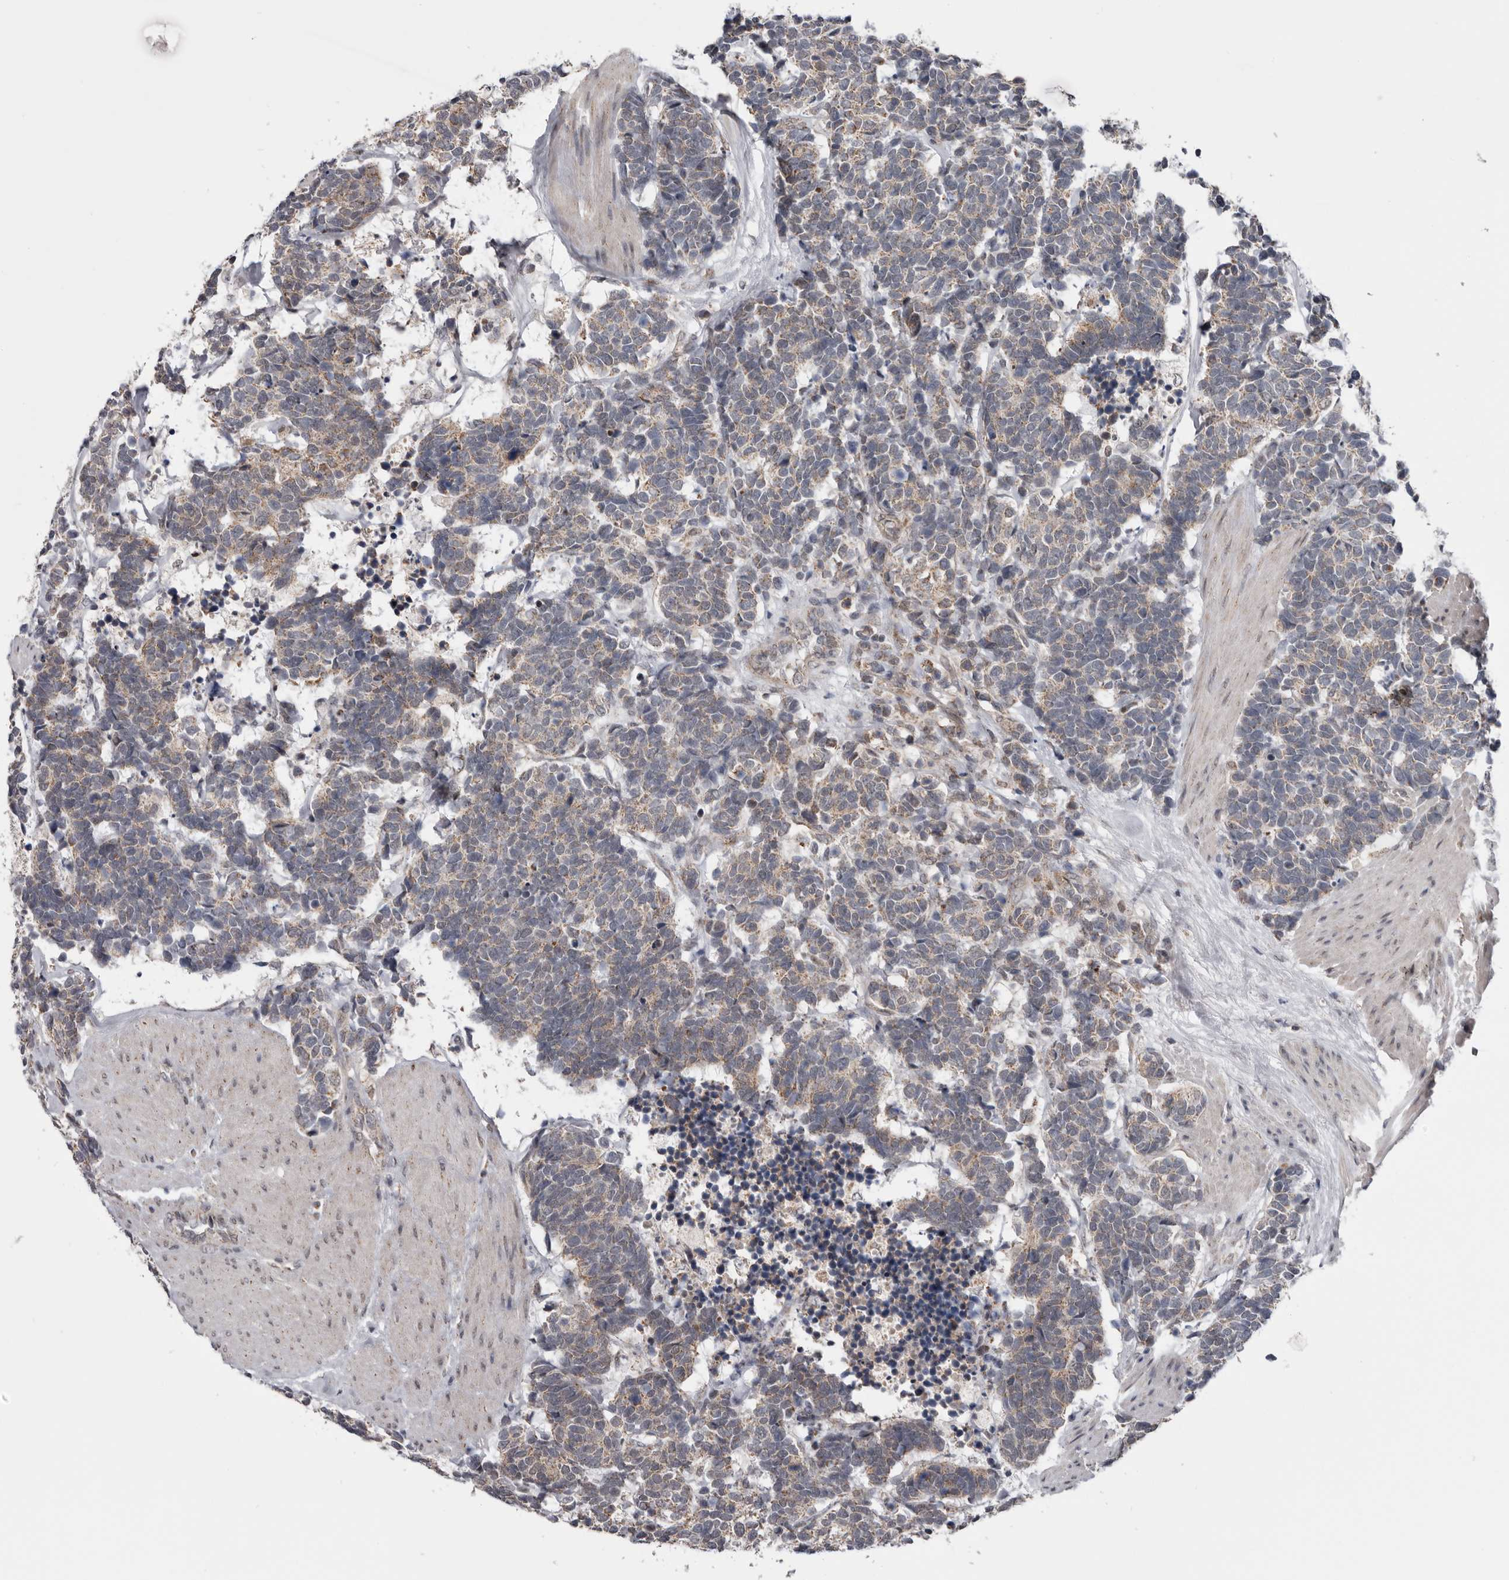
{"staining": {"intensity": "weak", "quantity": "25%-75%", "location": "cytoplasmic/membranous"}, "tissue": "carcinoid", "cell_type": "Tumor cells", "image_type": "cancer", "snomed": [{"axis": "morphology", "description": "Carcinoma, NOS"}, {"axis": "morphology", "description": "Carcinoid, malignant, NOS"}, {"axis": "topography", "description": "Urinary bladder"}], "caption": "Weak cytoplasmic/membranous positivity for a protein is seen in approximately 25%-75% of tumor cells of carcinoma using immunohistochemistry.", "gene": "MOGAT2", "patient": {"sex": "male", "age": 57}}